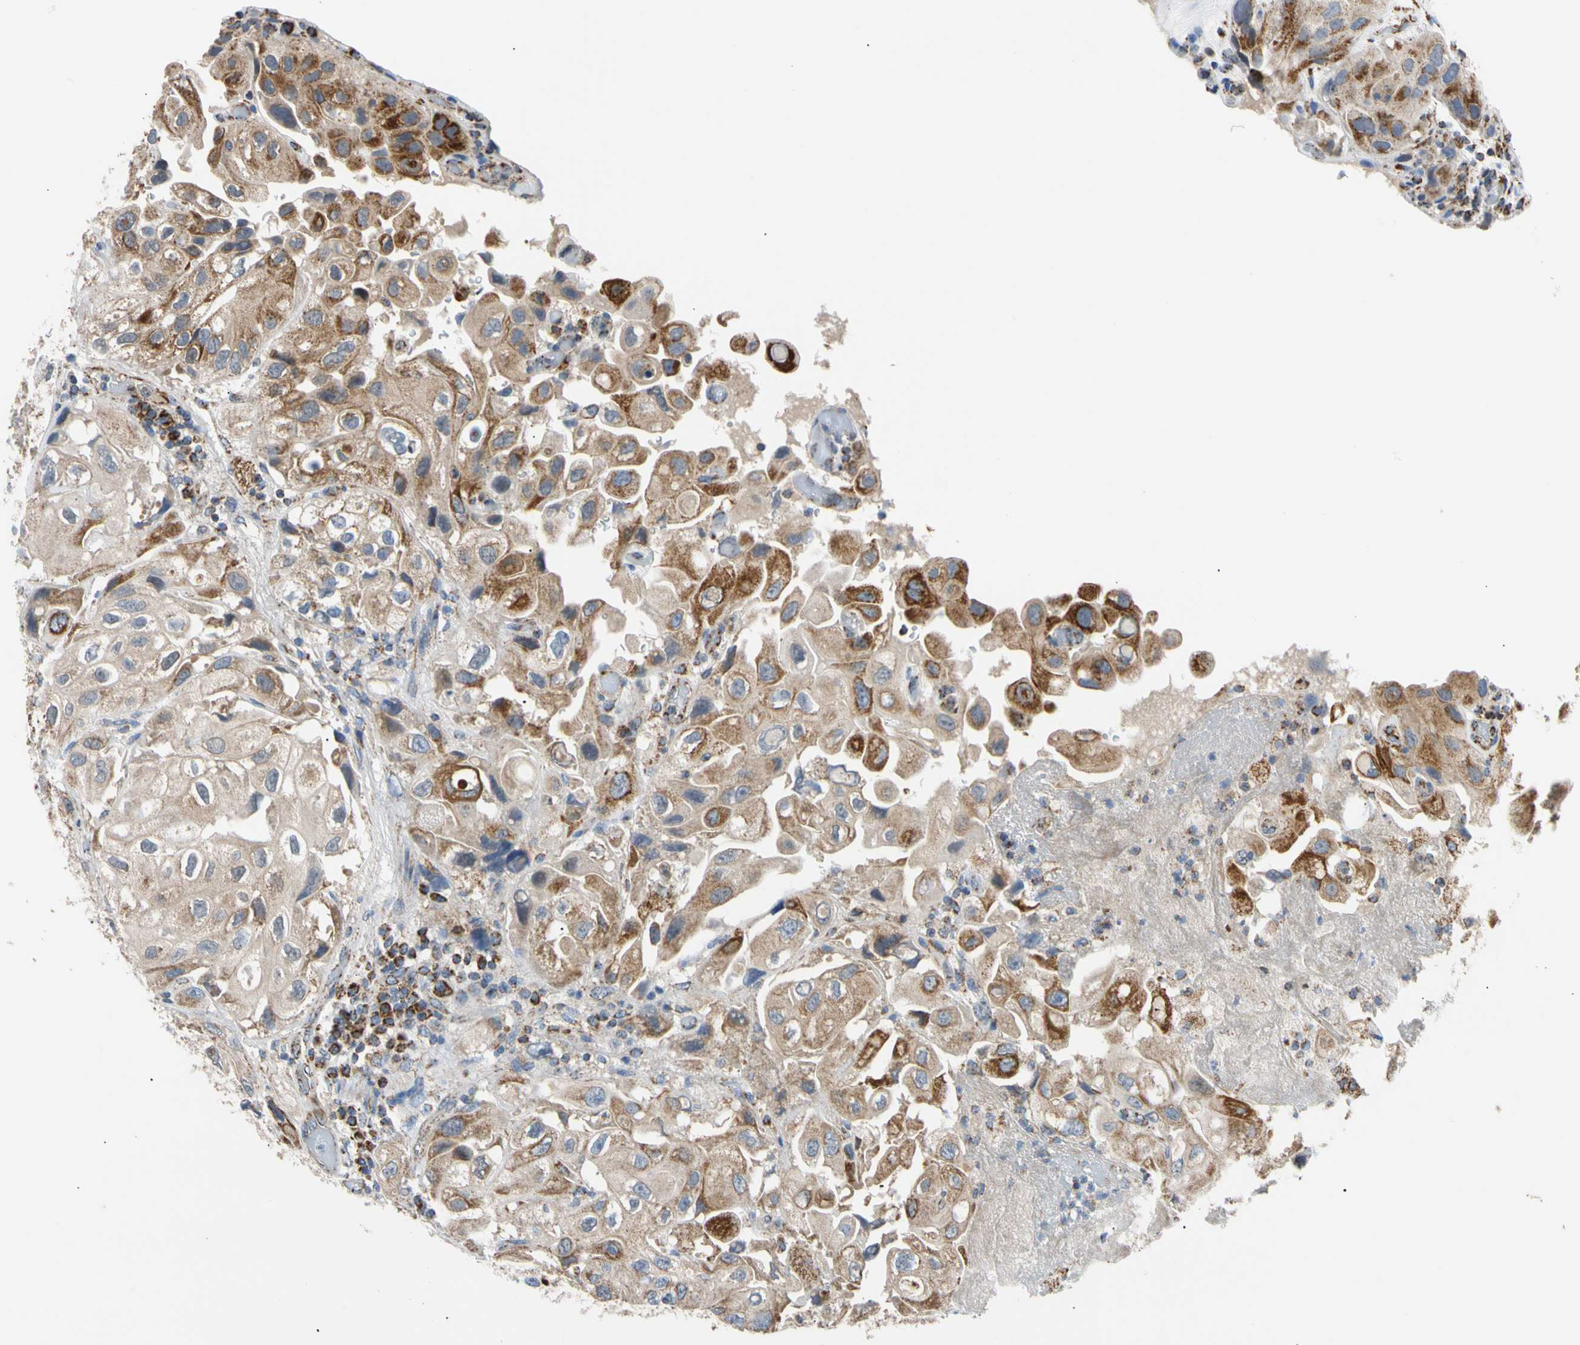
{"staining": {"intensity": "moderate", "quantity": ">75%", "location": "cytoplasmic/membranous"}, "tissue": "urothelial cancer", "cell_type": "Tumor cells", "image_type": "cancer", "snomed": [{"axis": "morphology", "description": "Urothelial carcinoma, High grade"}, {"axis": "topography", "description": "Urinary bladder"}], "caption": "A brown stain highlights moderate cytoplasmic/membranous expression of a protein in urothelial cancer tumor cells.", "gene": "ACAT1", "patient": {"sex": "female", "age": 64}}